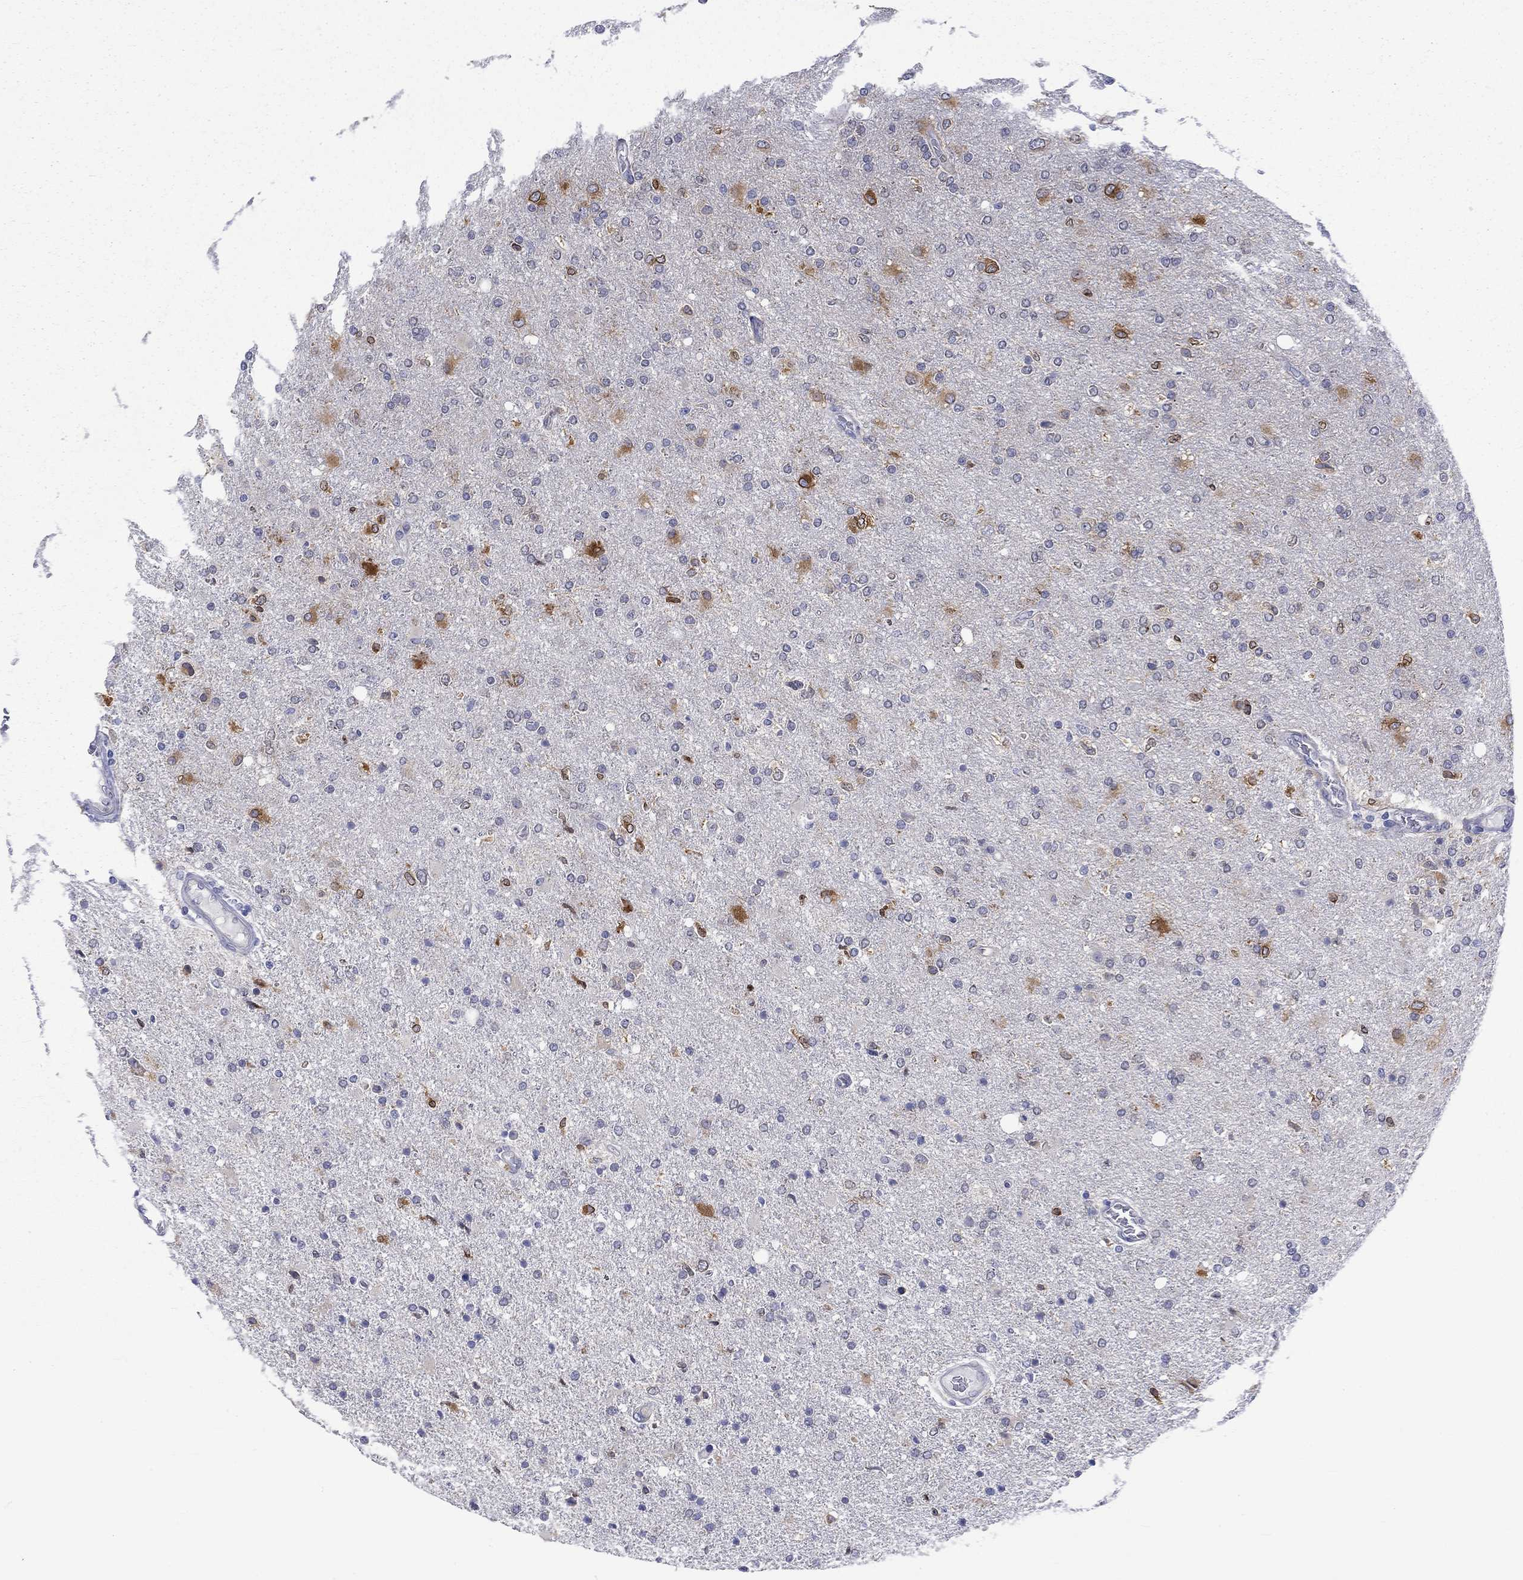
{"staining": {"intensity": "moderate", "quantity": "<25%", "location": "cytoplasmic/membranous"}, "tissue": "glioma", "cell_type": "Tumor cells", "image_type": "cancer", "snomed": [{"axis": "morphology", "description": "Glioma, malignant, High grade"}, {"axis": "topography", "description": "Cerebral cortex"}], "caption": "Brown immunohistochemical staining in human glioma displays moderate cytoplasmic/membranous expression in about <25% of tumor cells.", "gene": "CERS1", "patient": {"sex": "male", "age": 70}}